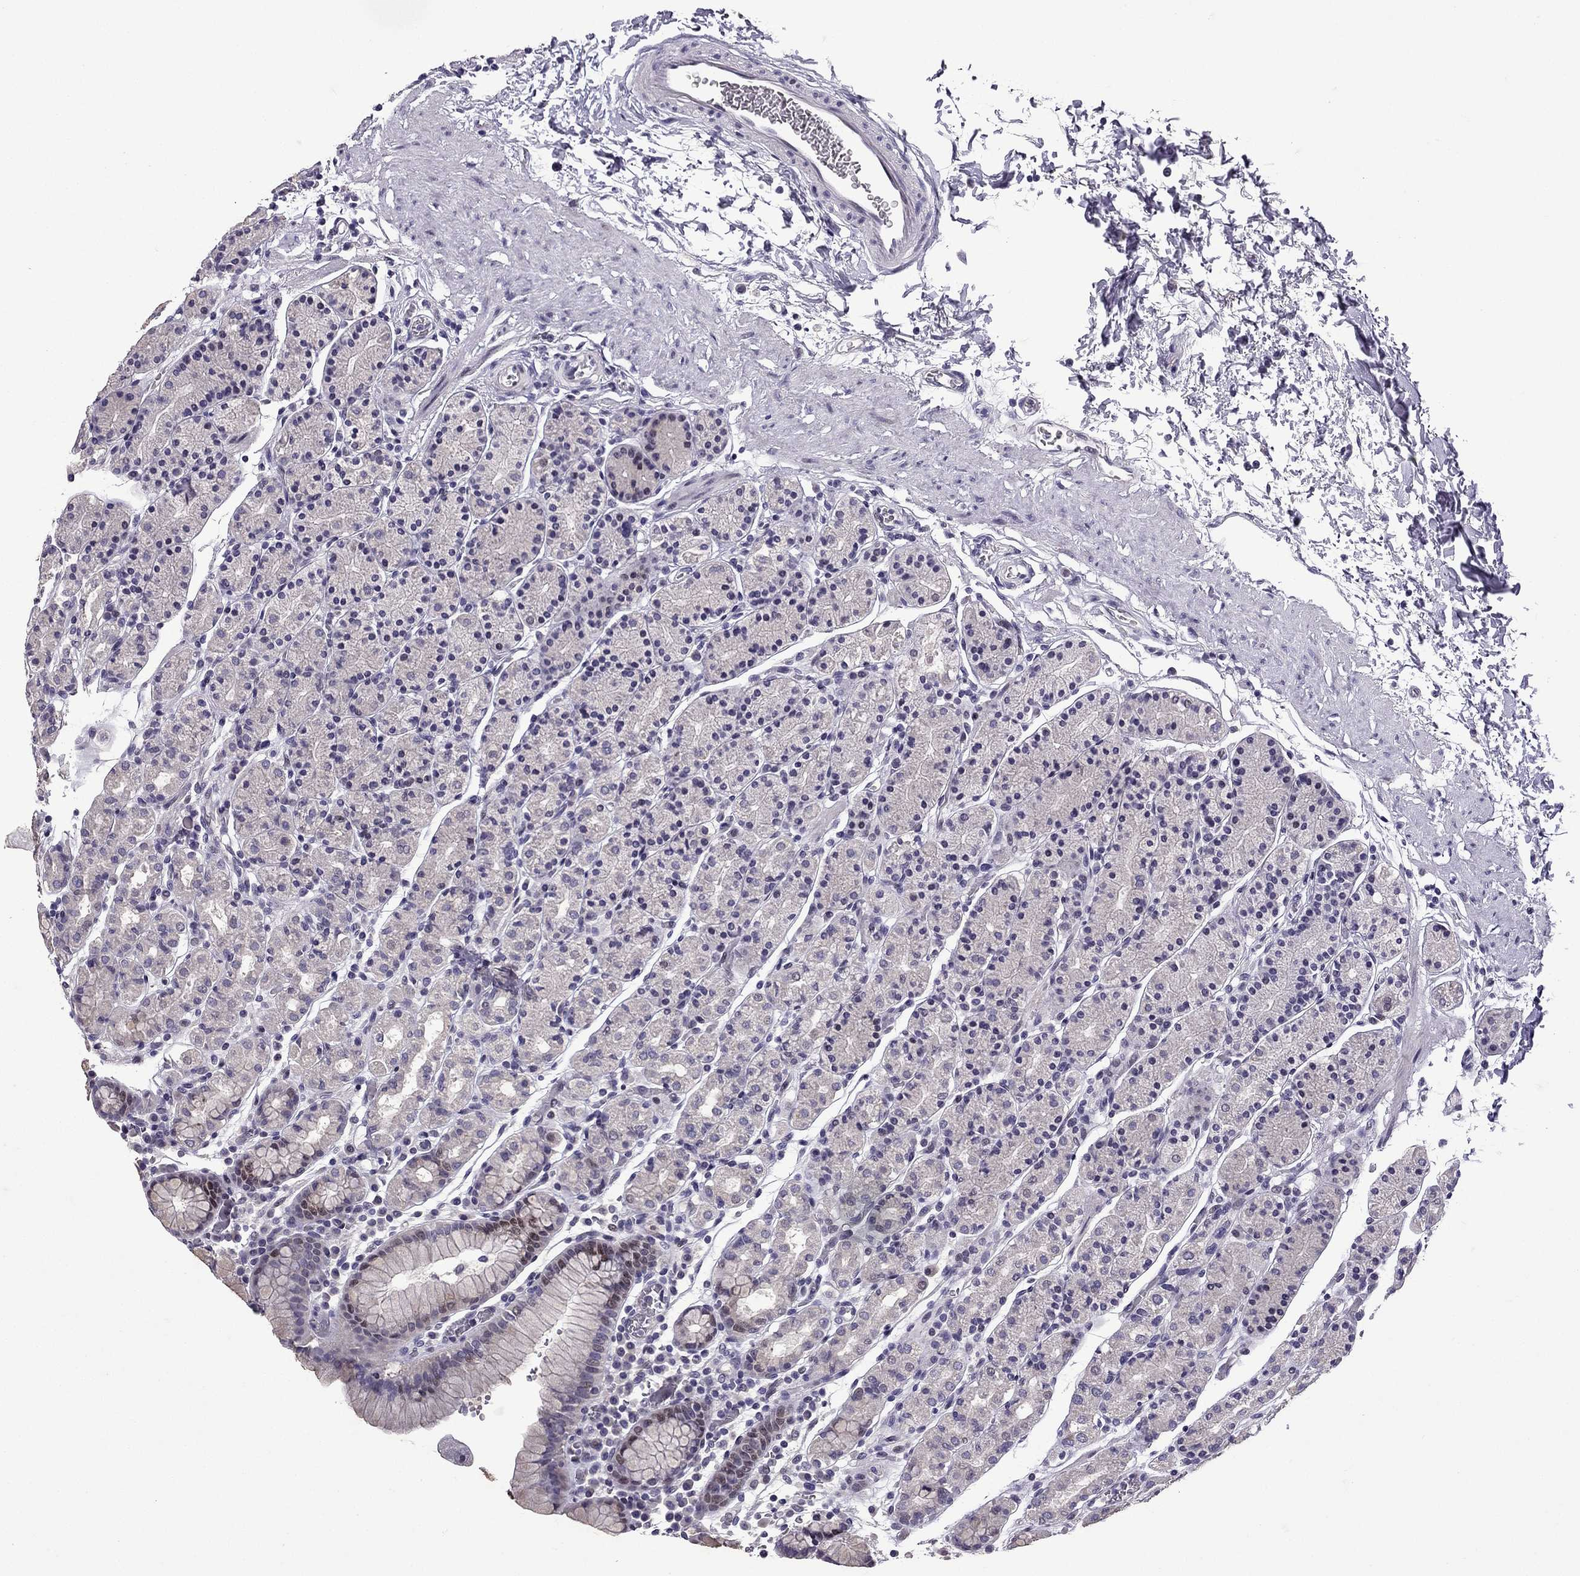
{"staining": {"intensity": "negative", "quantity": "none", "location": "none"}, "tissue": "stomach", "cell_type": "Glandular cells", "image_type": "normal", "snomed": [{"axis": "morphology", "description": "Normal tissue, NOS"}, {"axis": "topography", "description": "Stomach, upper"}, {"axis": "topography", "description": "Stomach"}], "caption": "IHC micrograph of unremarkable stomach: human stomach stained with DAB displays no significant protein expression in glandular cells. Brightfield microscopy of immunohistochemistry stained with DAB (3,3'-diaminobenzidine) (brown) and hematoxylin (blue), captured at high magnification.", "gene": "TTN", "patient": {"sex": "male", "age": 62}}